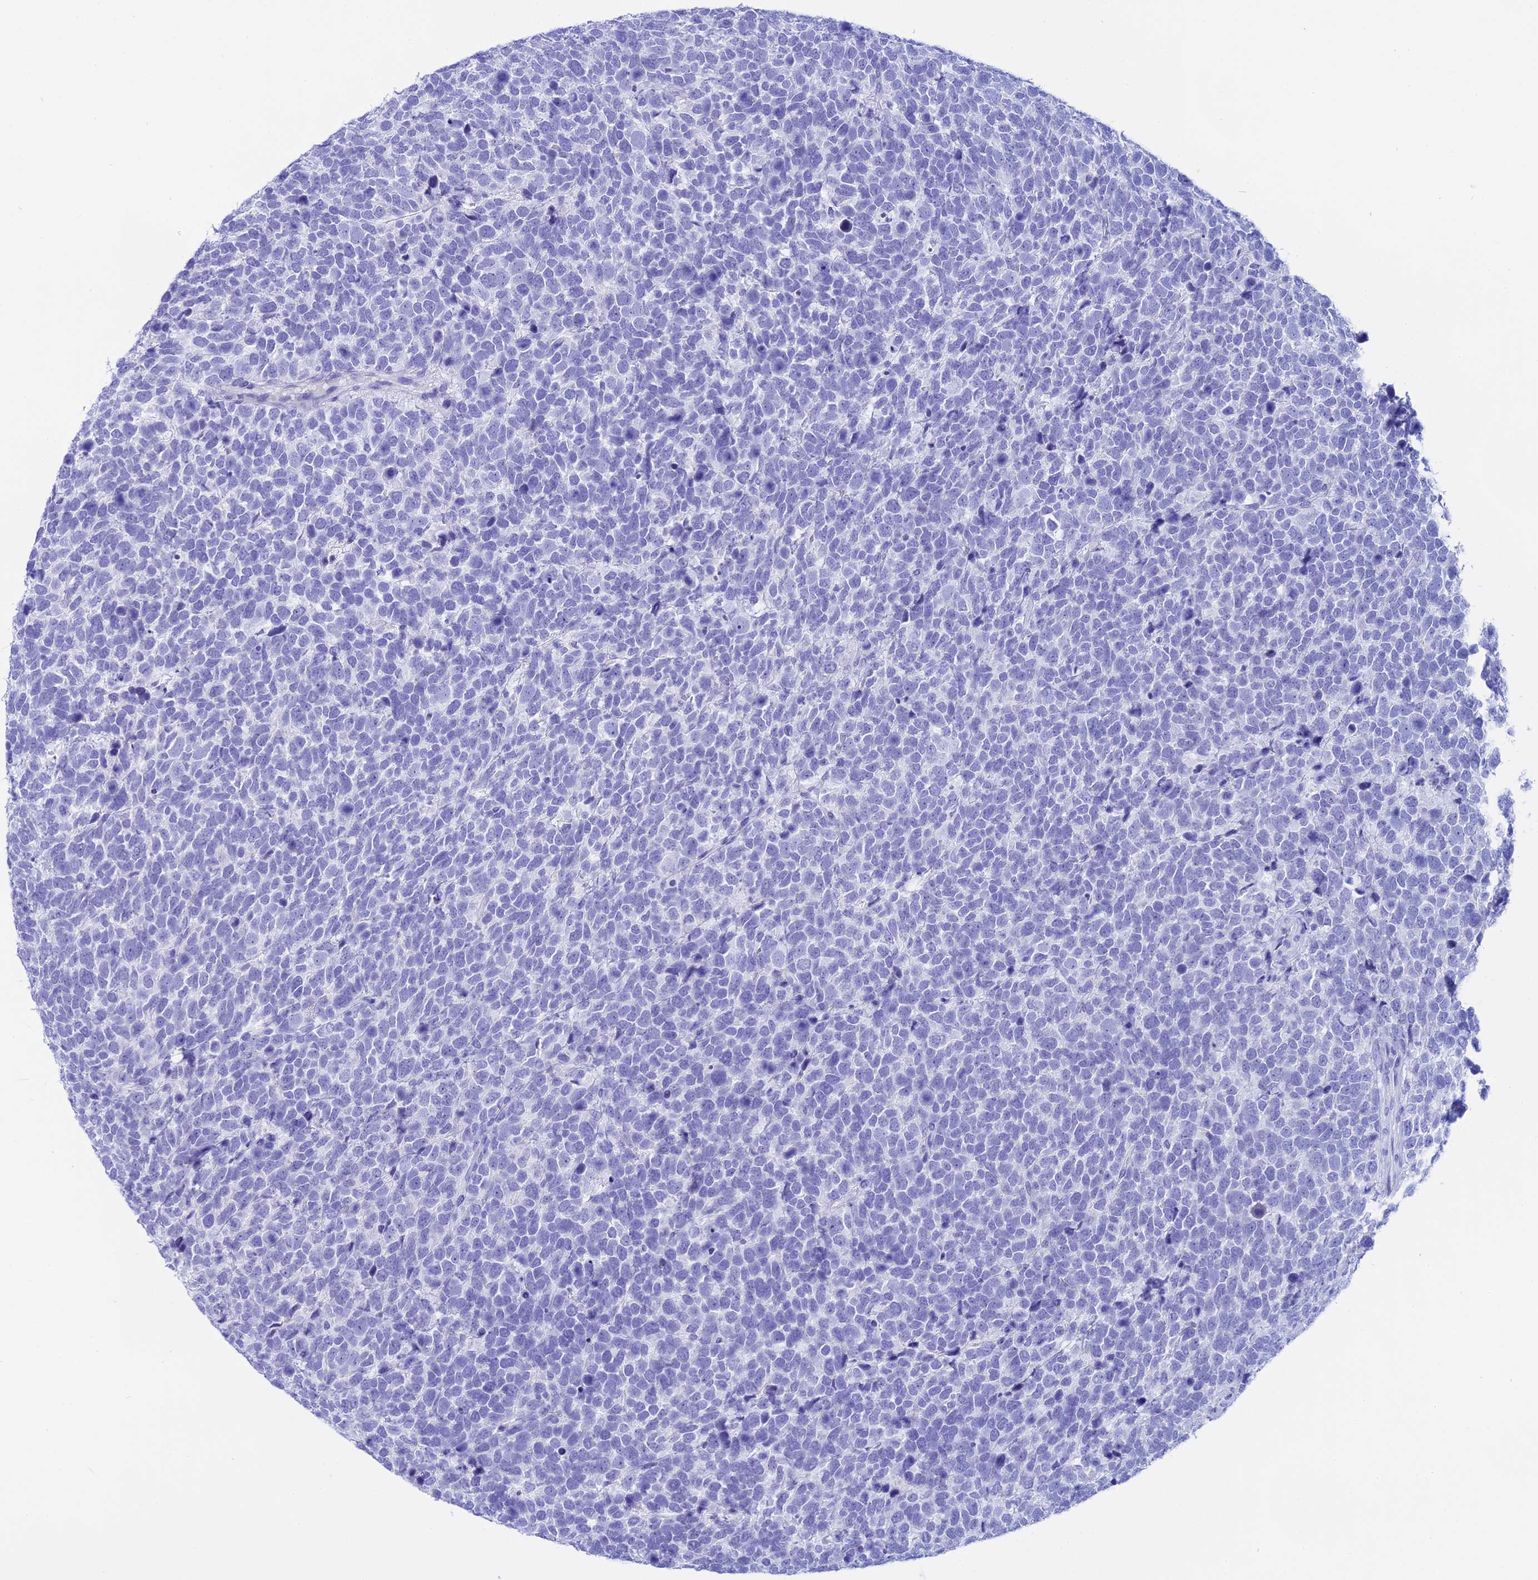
{"staining": {"intensity": "negative", "quantity": "none", "location": "none"}, "tissue": "urothelial cancer", "cell_type": "Tumor cells", "image_type": "cancer", "snomed": [{"axis": "morphology", "description": "Urothelial carcinoma, High grade"}, {"axis": "topography", "description": "Urinary bladder"}], "caption": "Immunohistochemistry (IHC) of human urothelial cancer reveals no positivity in tumor cells.", "gene": "ISCA1", "patient": {"sex": "female", "age": 82}}